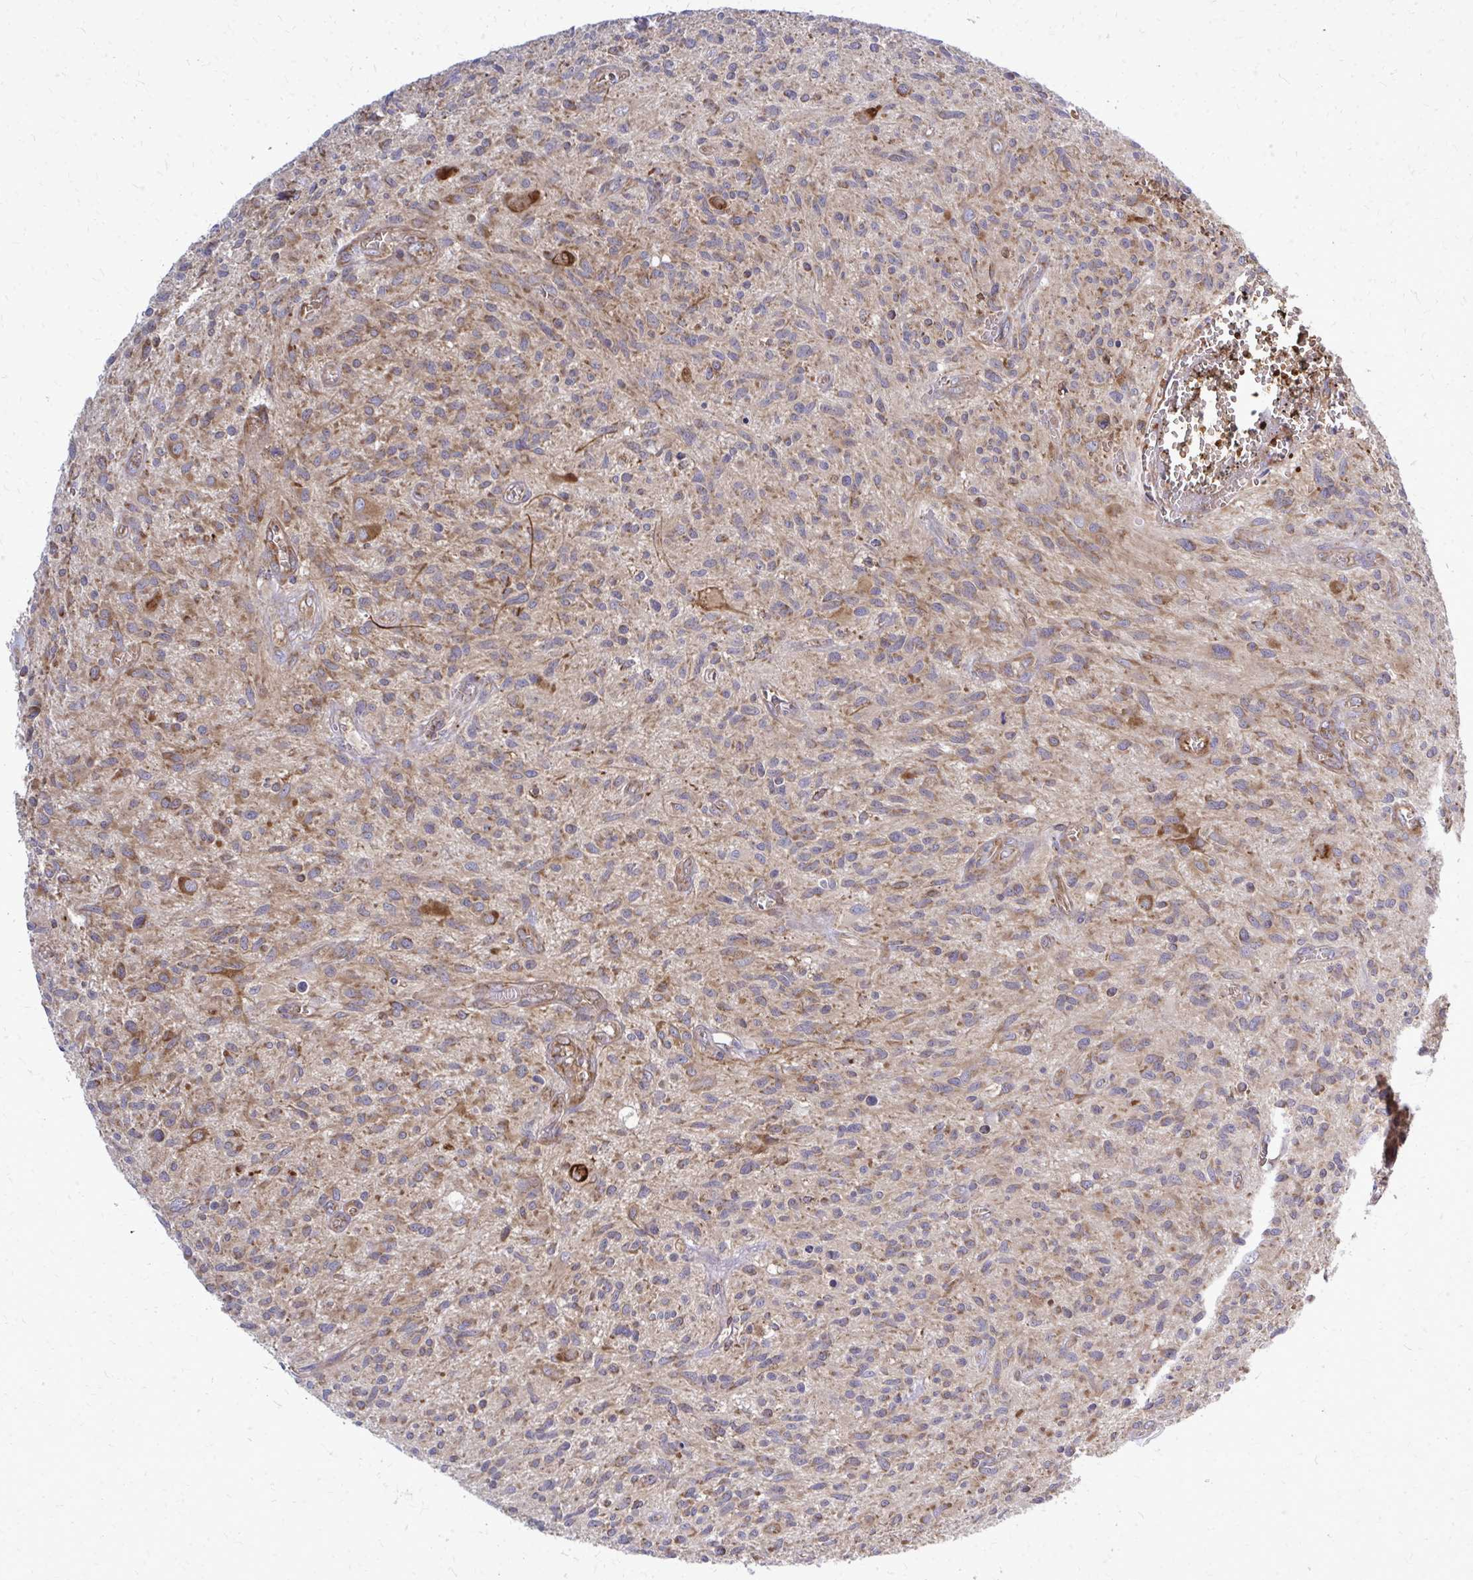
{"staining": {"intensity": "moderate", "quantity": "25%-75%", "location": "cytoplasmic/membranous"}, "tissue": "glioma", "cell_type": "Tumor cells", "image_type": "cancer", "snomed": [{"axis": "morphology", "description": "Glioma, malignant, High grade"}, {"axis": "topography", "description": "Brain"}], "caption": "Tumor cells demonstrate moderate cytoplasmic/membranous positivity in approximately 25%-75% of cells in malignant glioma (high-grade).", "gene": "PDK4", "patient": {"sex": "male", "age": 75}}